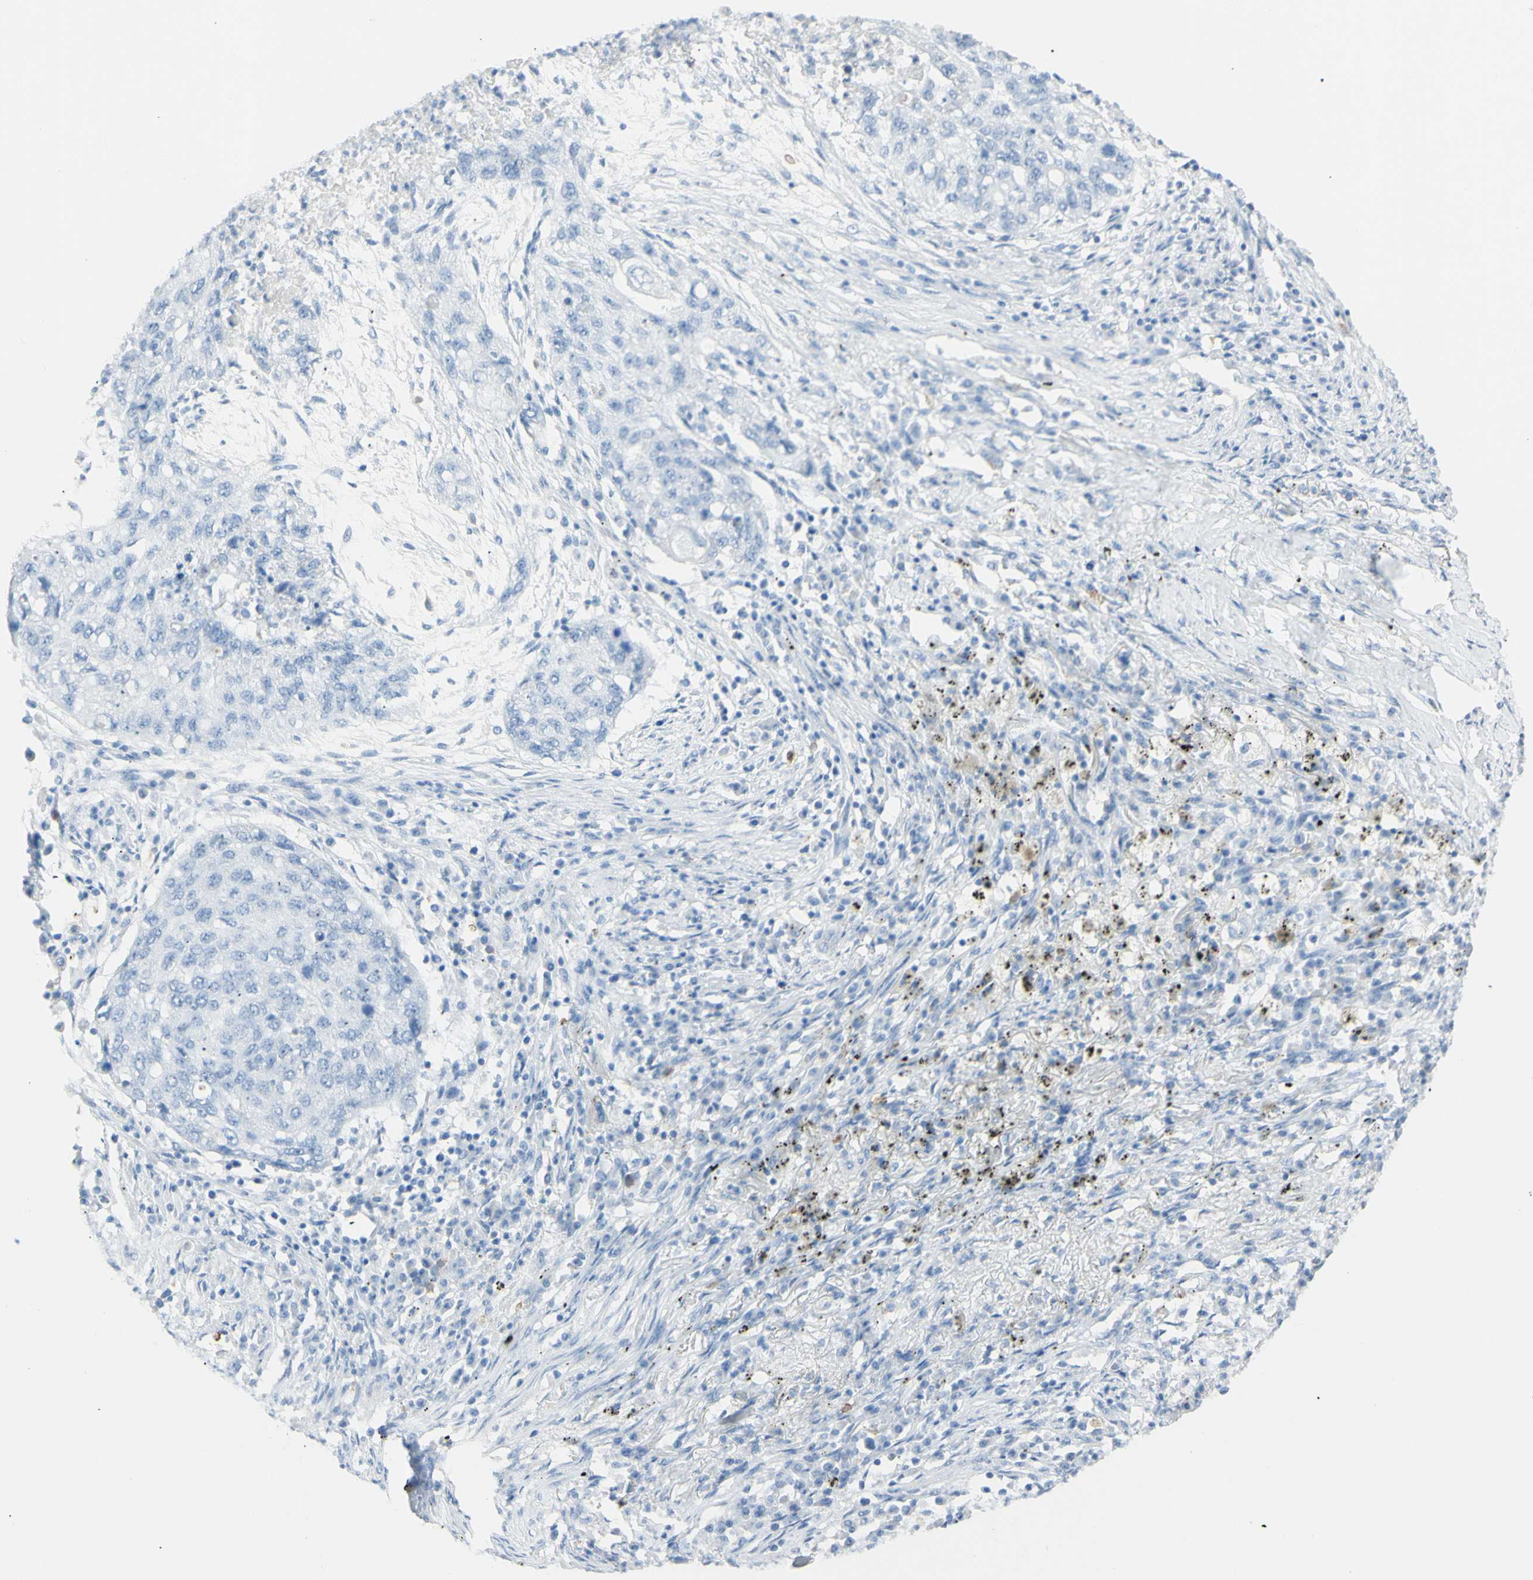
{"staining": {"intensity": "negative", "quantity": "none", "location": "none"}, "tissue": "lung cancer", "cell_type": "Tumor cells", "image_type": "cancer", "snomed": [{"axis": "morphology", "description": "Squamous cell carcinoma, NOS"}, {"axis": "topography", "description": "Lung"}], "caption": "There is no significant expression in tumor cells of lung squamous cell carcinoma.", "gene": "LETM1", "patient": {"sex": "female", "age": 63}}